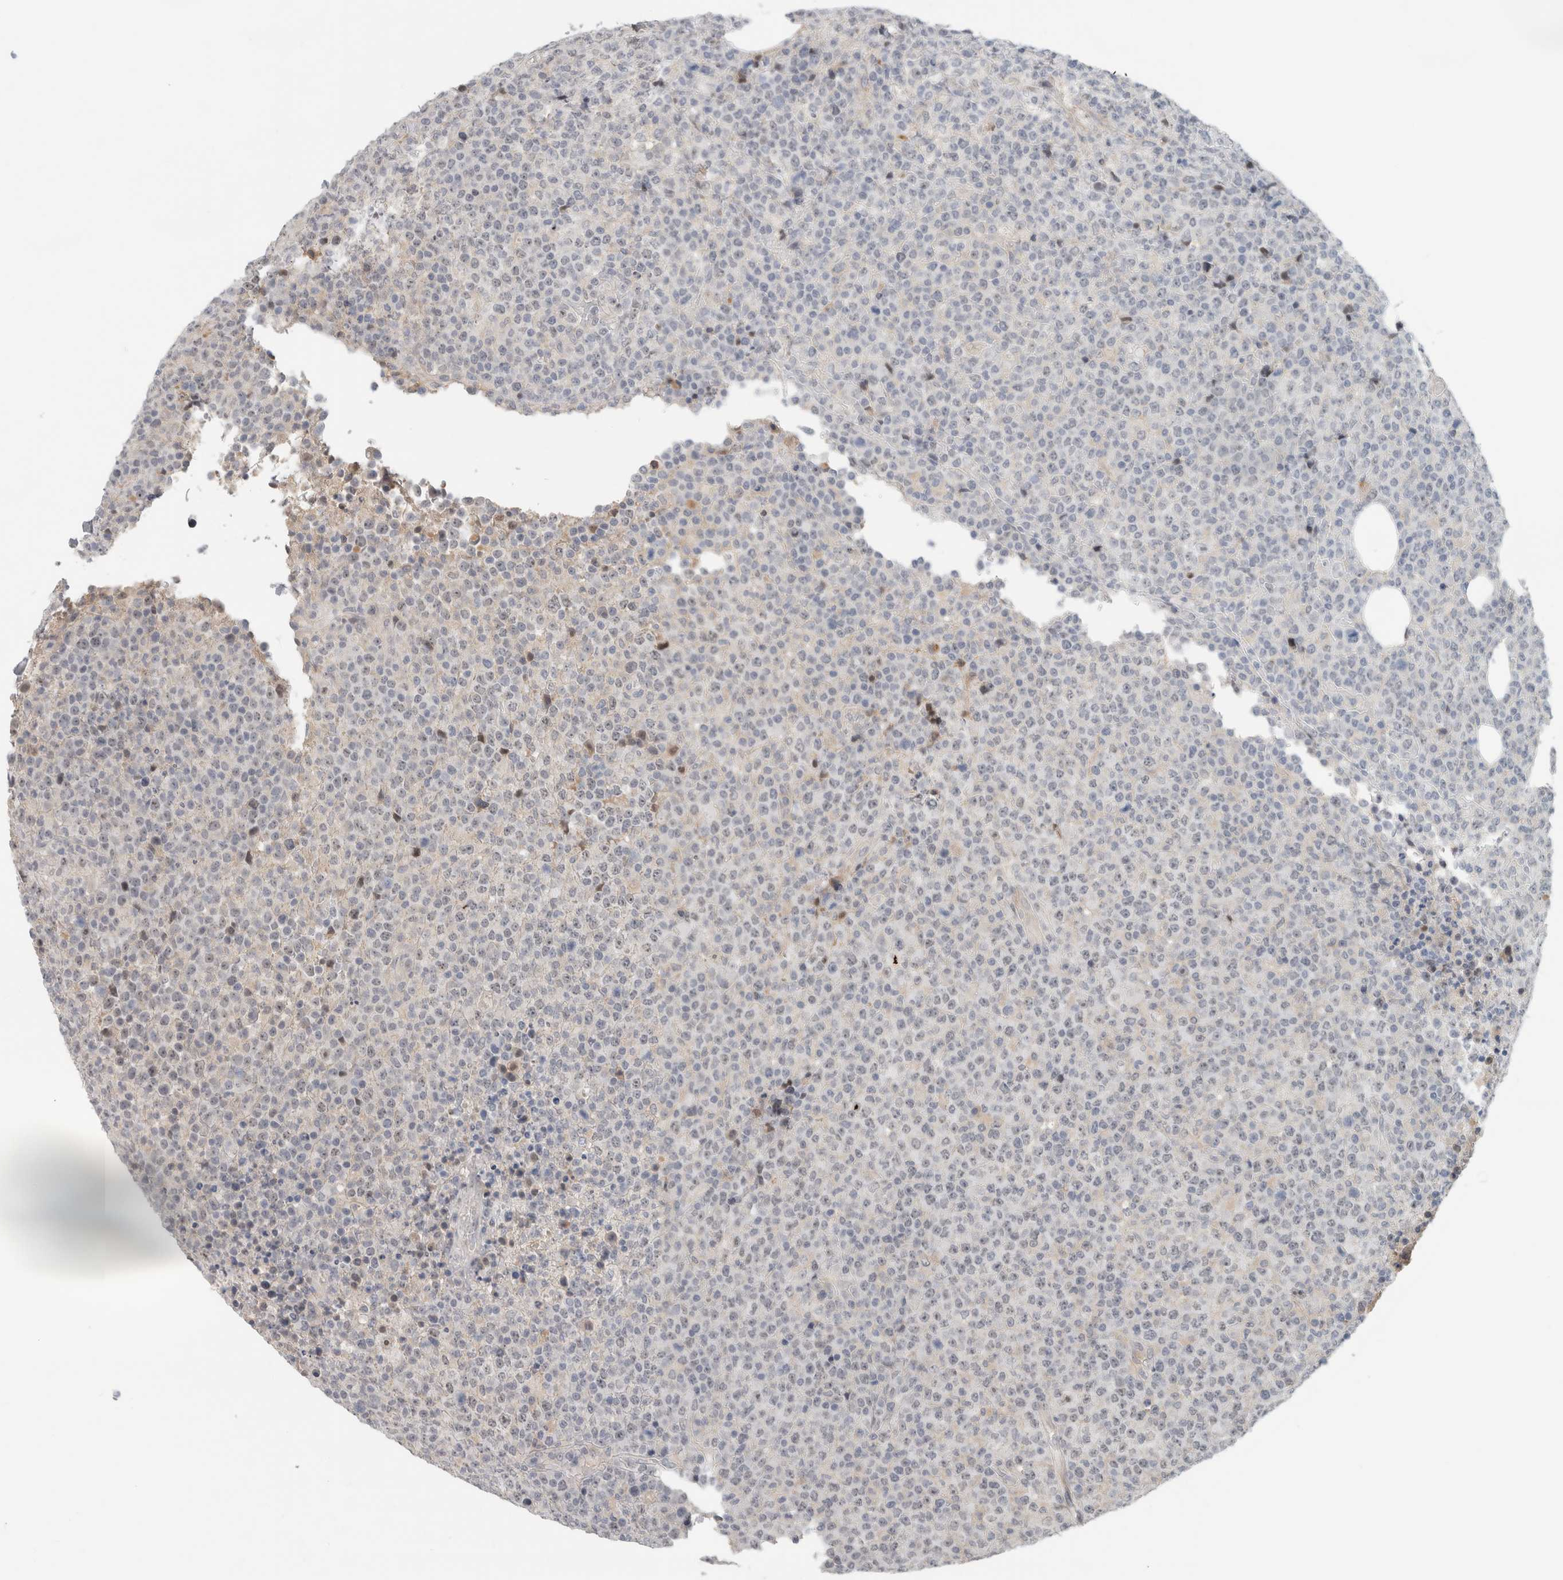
{"staining": {"intensity": "negative", "quantity": "none", "location": "none"}, "tissue": "lymphoma", "cell_type": "Tumor cells", "image_type": "cancer", "snomed": [{"axis": "morphology", "description": "Malignant lymphoma, non-Hodgkin's type, High grade"}, {"axis": "topography", "description": "Lymph node"}], "caption": "IHC image of human high-grade malignant lymphoma, non-Hodgkin's type stained for a protein (brown), which exhibits no staining in tumor cells.", "gene": "HCN3", "patient": {"sex": "male", "age": 13}}